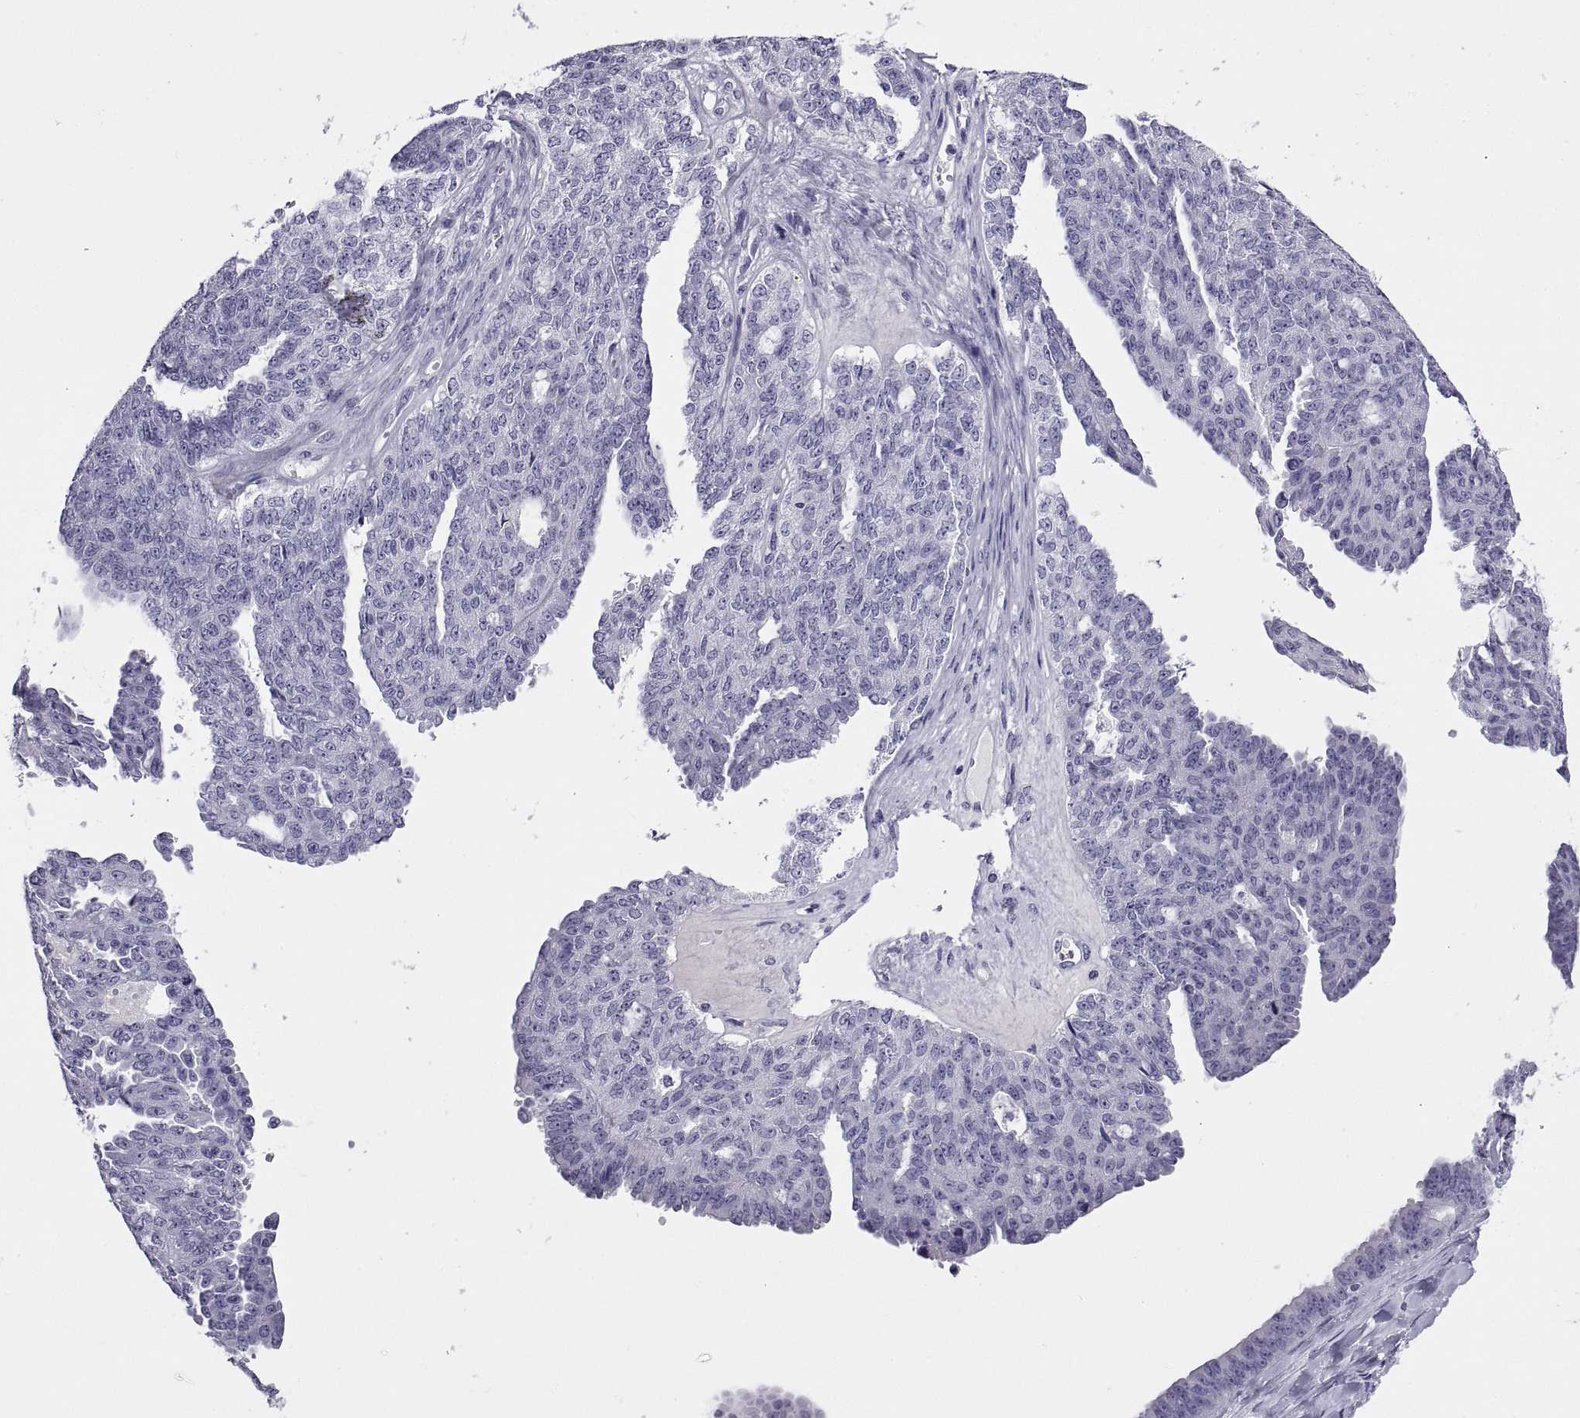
{"staining": {"intensity": "negative", "quantity": "none", "location": "none"}, "tissue": "ovarian cancer", "cell_type": "Tumor cells", "image_type": "cancer", "snomed": [{"axis": "morphology", "description": "Cystadenocarcinoma, serous, NOS"}, {"axis": "topography", "description": "Ovary"}], "caption": "High power microscopy image of an immunohistochemistry histopathology image of ovarian cancer (serous cystadenocarcinoma), revealing no significant expression in tumor cells. (DAB (3,3'-diaminobenzidine) immunohistochemistry with hematoxylin counter stain).", "gene": "RGS20", "patient": {"sex": "female", "age": 71}}